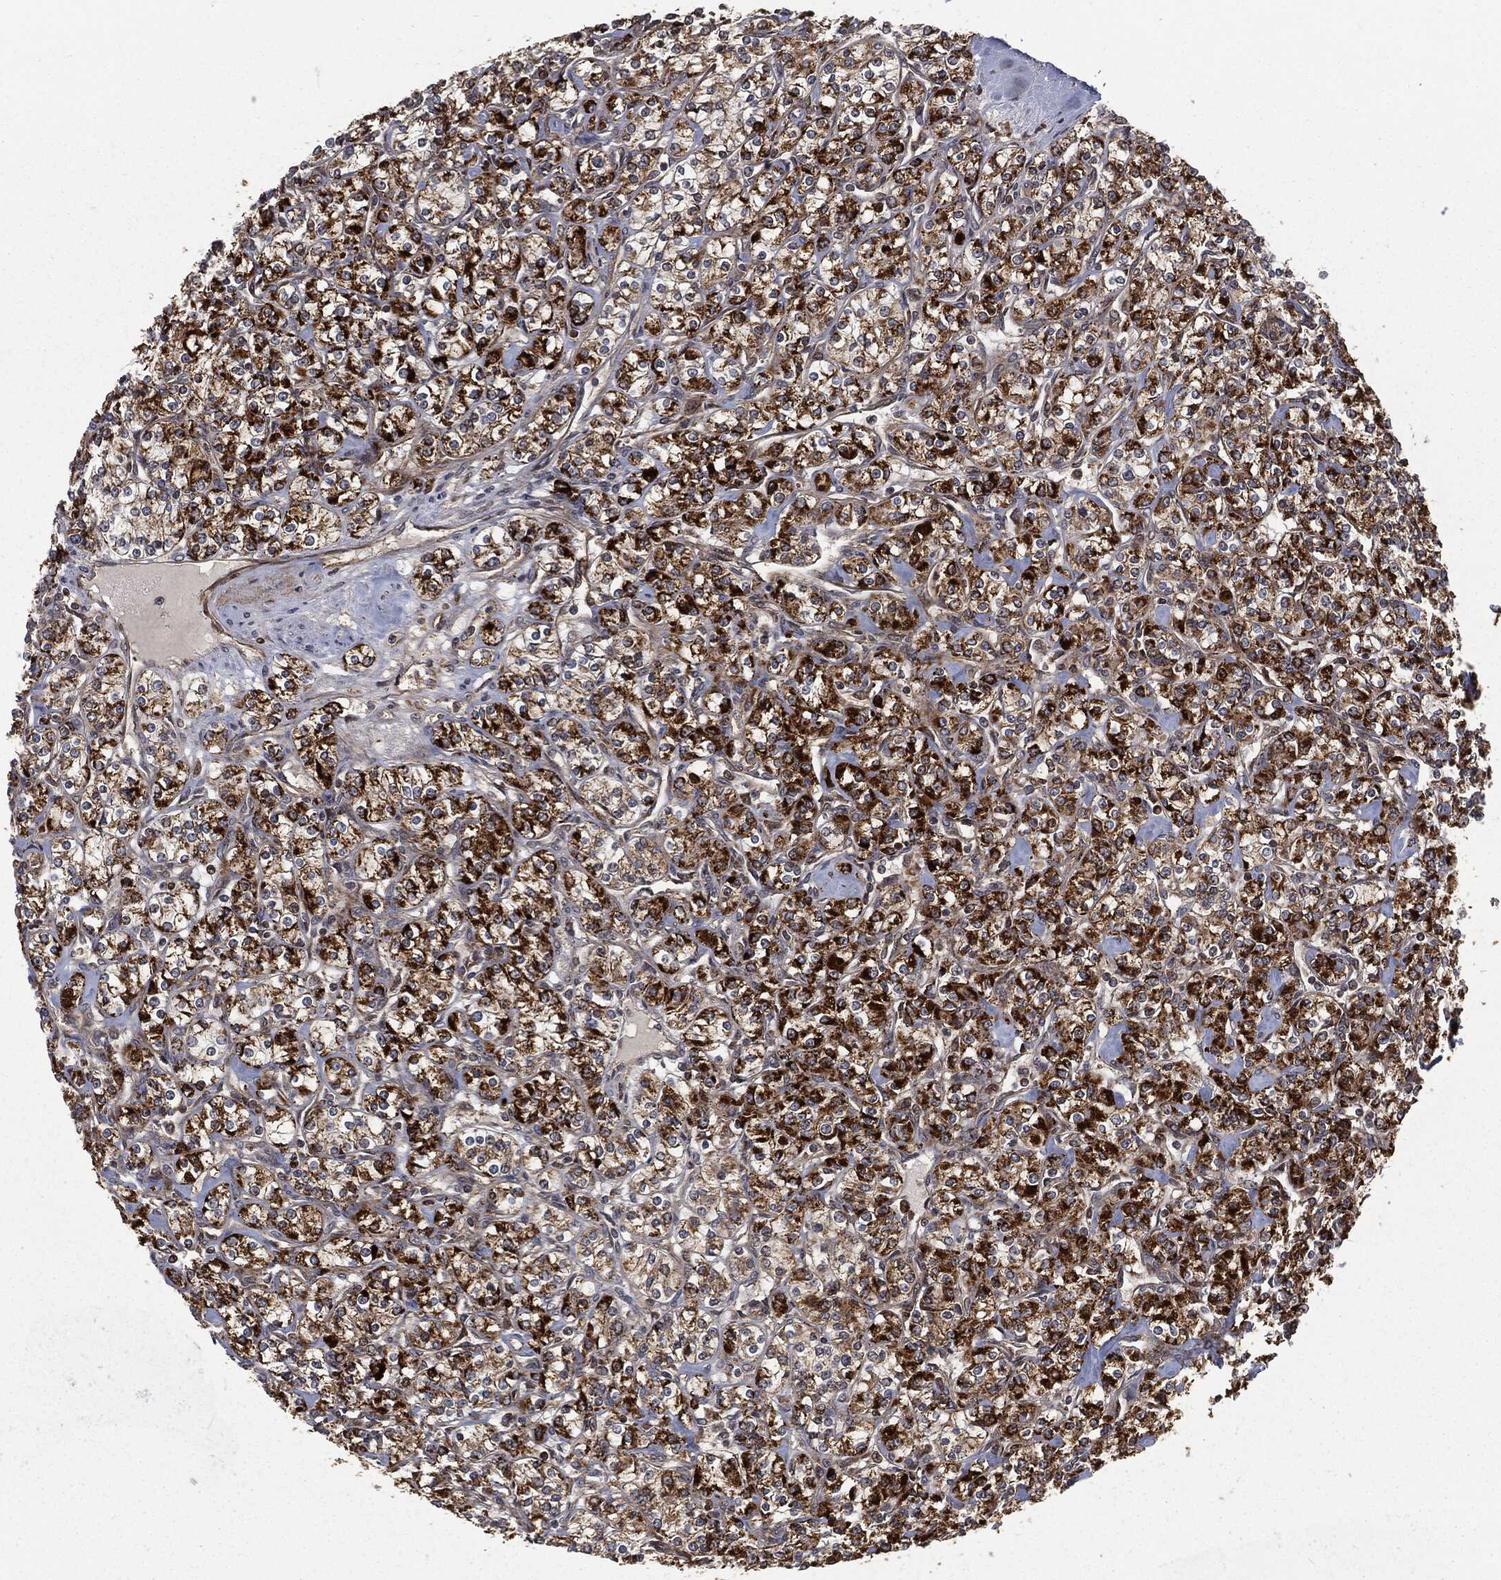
{"staining": {"intensity": "strong", "quantity": ">75%", "location": "cytoplasmic/membranous"}, "tissue": "renal cancer", "cell_type": "Tumor cells", "image_type": "cancer", "snomed": [{"axis": "morphology", "description": "Adenocarcinoma, NOS"}, {"axis": "topography", "description": "Kidney"}], "caption": "Immunohistochemistry (IHC) image of neoplastic tissue: human renal adenocarcinoma stained using immunohistochemistry (IHC) reveals high levels of strong protein expression localized specifically in the cytoplasmic/membranous of tumor cells, appearing as a cytoplasmic/membranous brown color.", "gene": "RFTN1", "patient": {"sex": "male", "age": 77}}